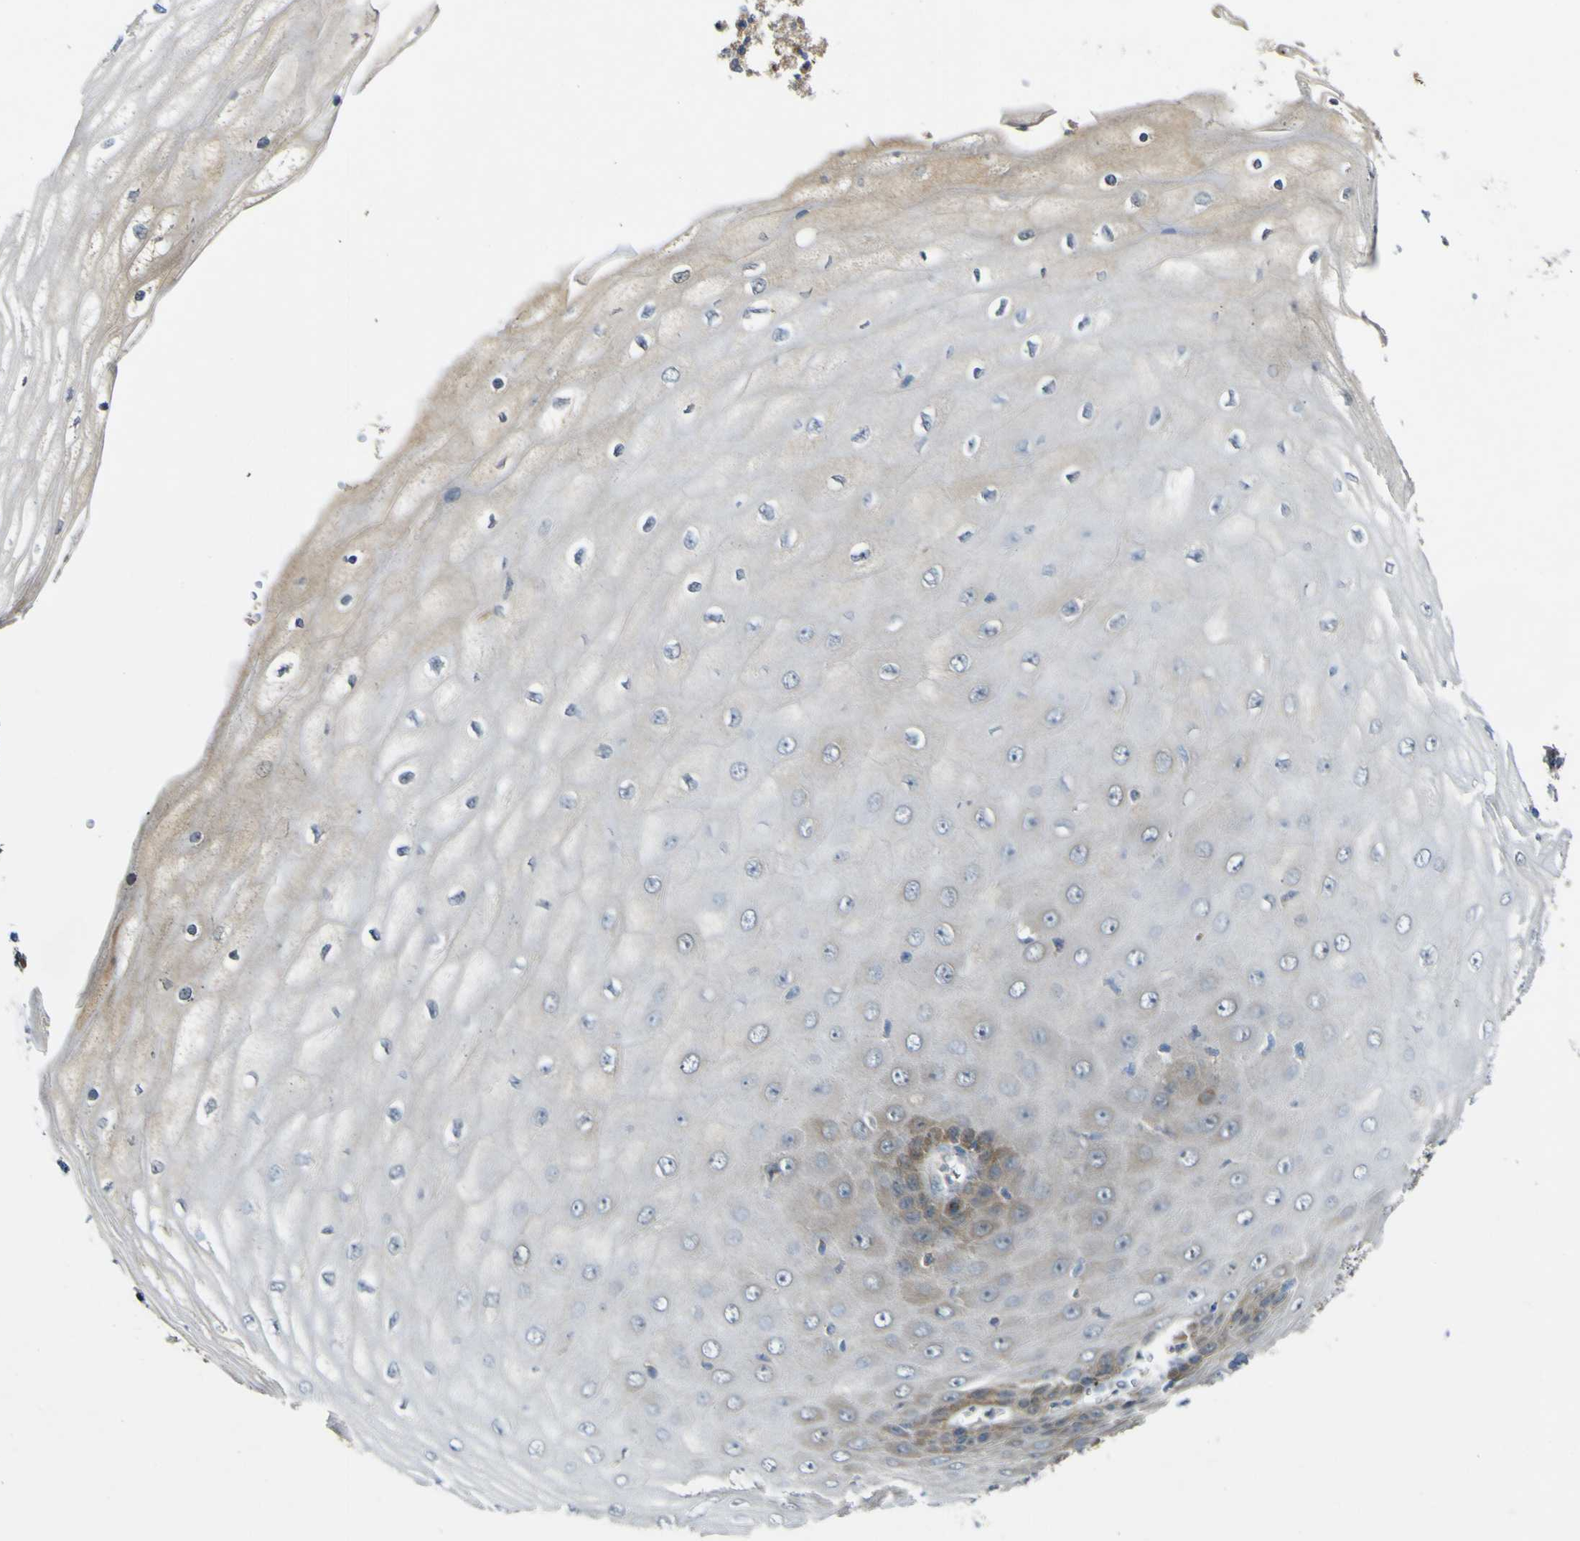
{"staining": {"intensity": "moderate", "quantity": "<25%", "location": "cytoplasmic/membranous"}, "tissue": "cervical cancer", "cell_type": "Tumor cells", "image_type": "cancer", "snomed": [{"axis": "morphology", "description": "Squamous cell carcinoma, NOS"}, {"axis": "topography", "description": "Cervix"}], "caption": "Human cervical cancer (squamous cell carcinoma) stained with a protein marker exhibits moderate staining in tumor cells.", "gene": "EML2", "patient": {"sex": "female", "age": 35}}